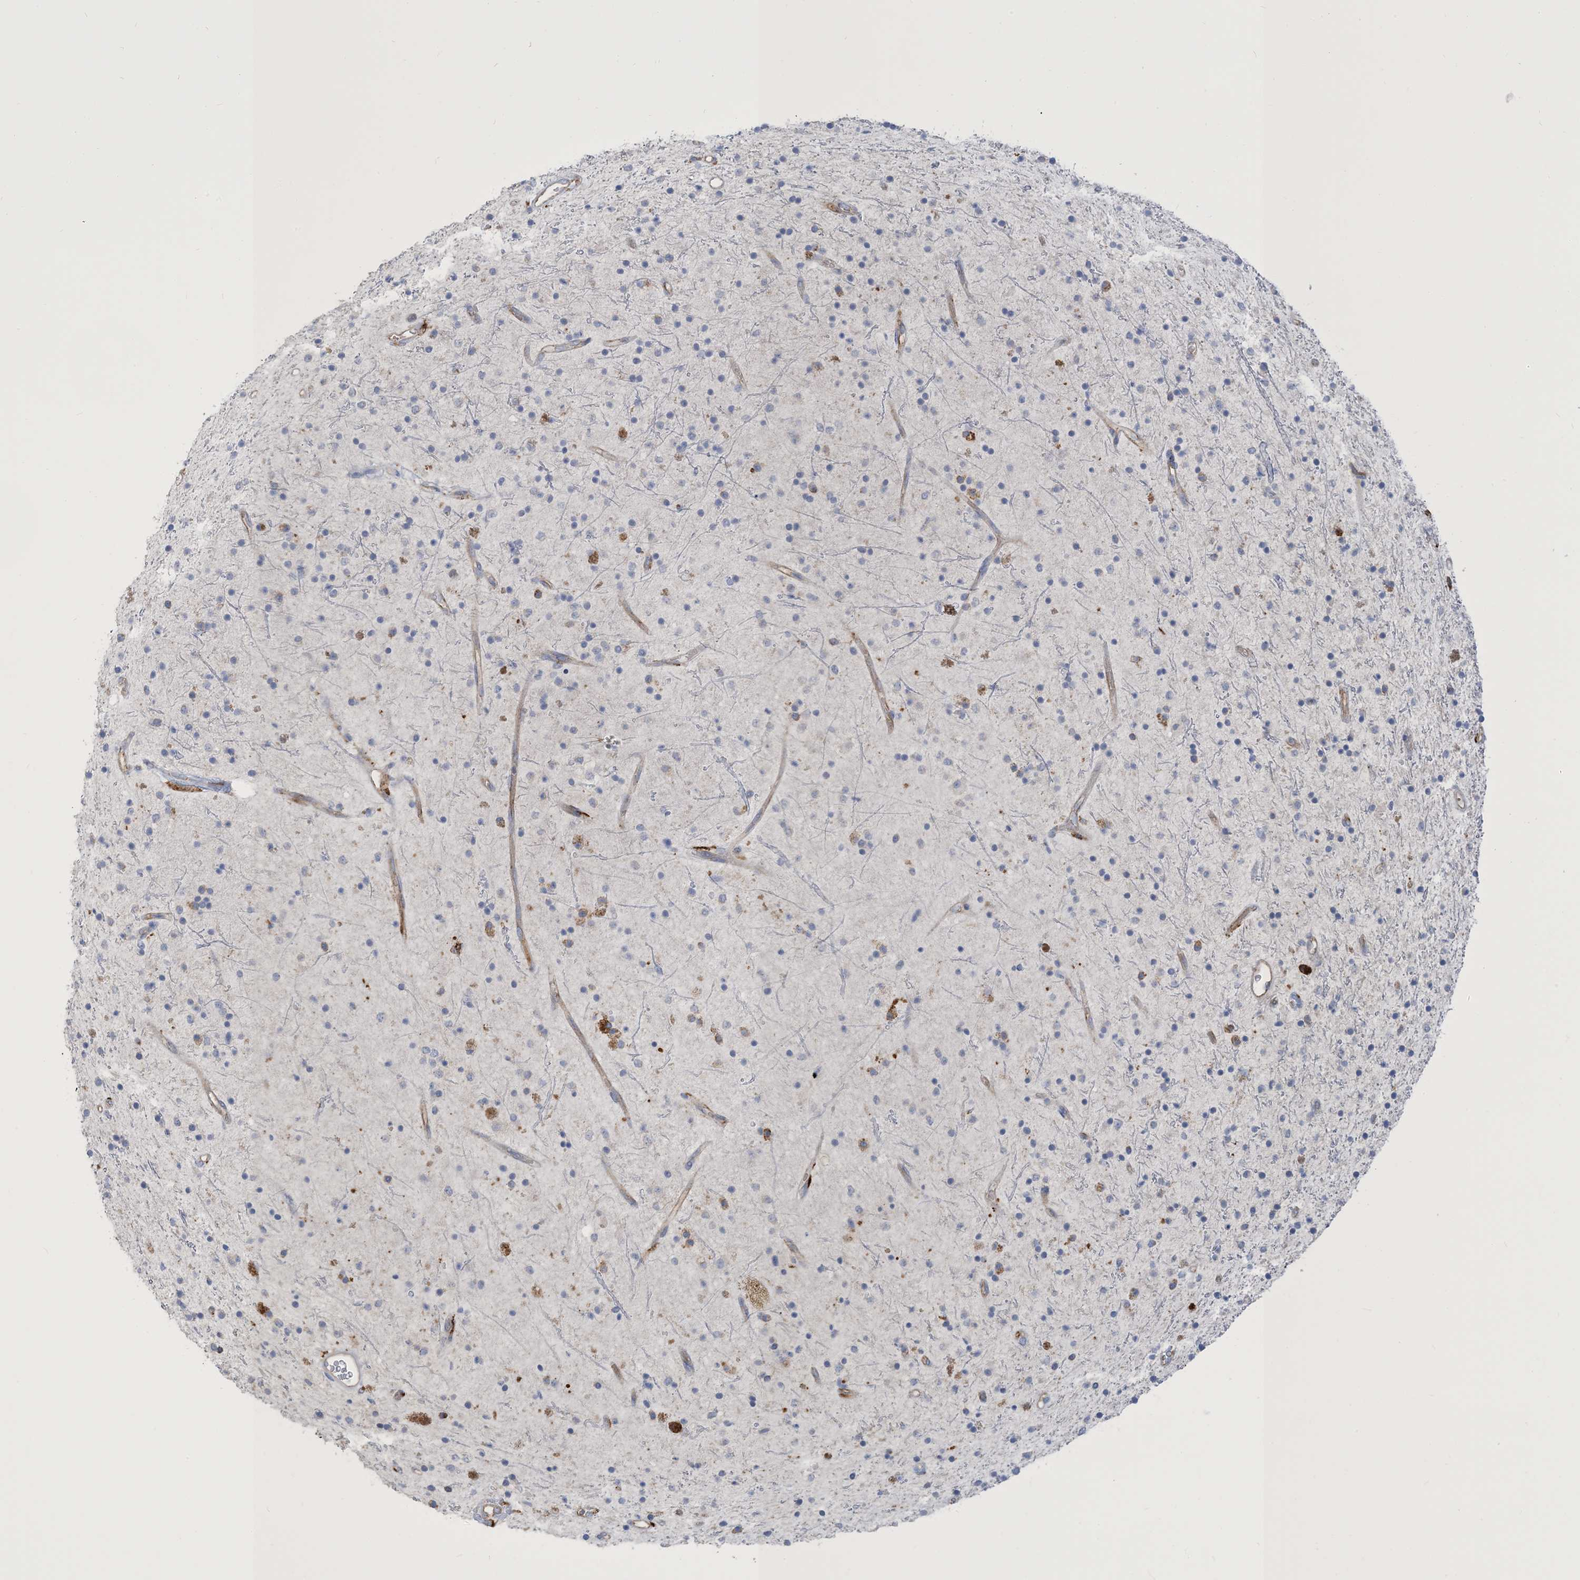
{"staining": {"intensity": "negative", "quantity": "none", "location": "none"}, "tissue": "glioma", "cell_type": "Tumor cells", "image_type": "cancer", "snomed": [{"axis": "morphology", "description": "Glioma, malignant, High grade"}, {"axis": "topography", "description": "Brain"}], "caption": "Photomicrograph shows no protein staining in tumor cells of glioma tissue.", "gene": "PEAR1", "patient": {"sex": "male", "age": 34}}